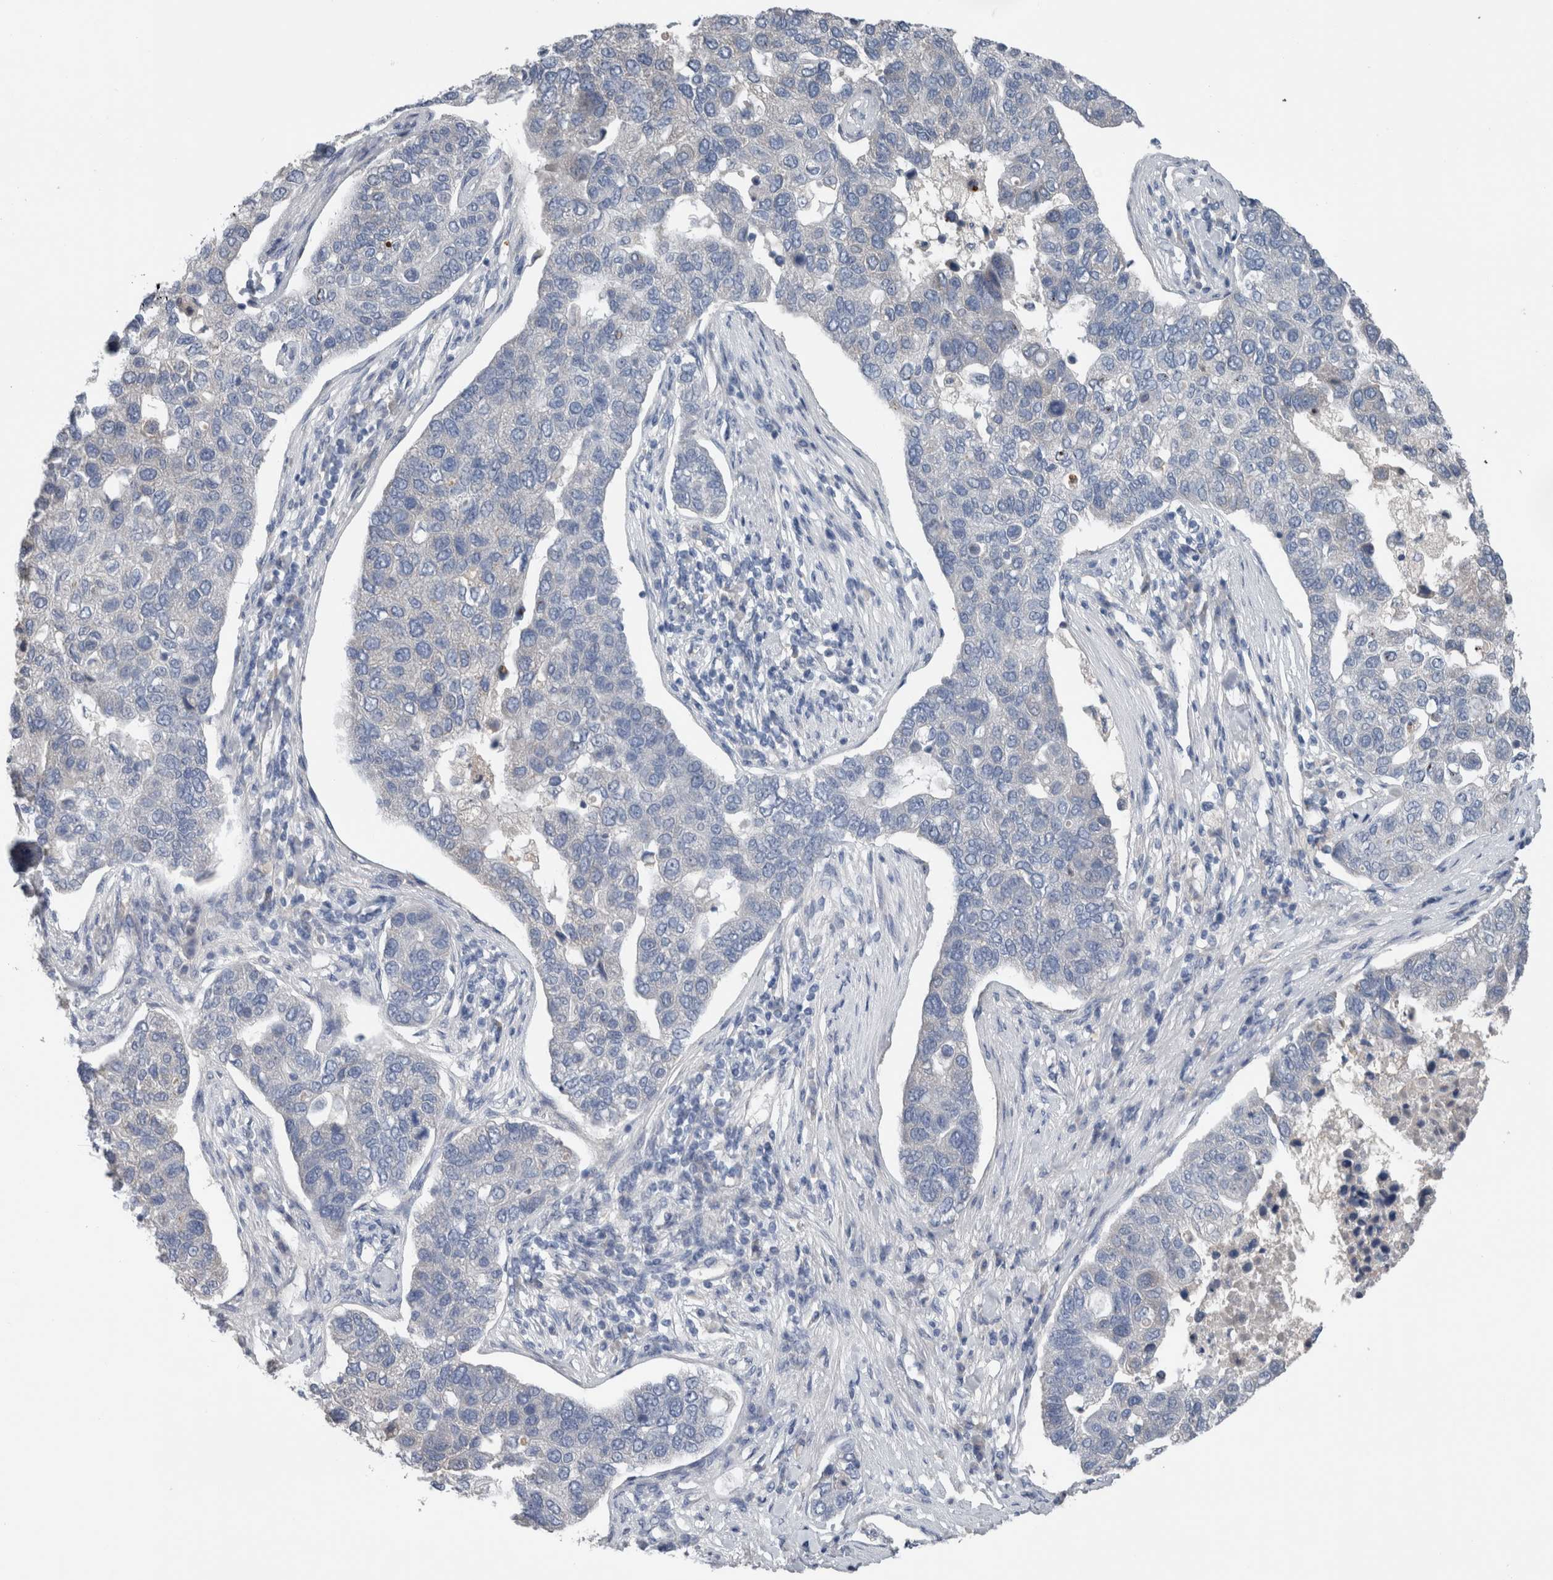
{"staining": {"intensity": "negative", "quantity": "none", "location": "none"}, "tissue": "pancreatic cancer", "cell_type": "Tumor cells", "image_type": "cancer", "snomed": [{"axis": "morphology", "description": "Adenocarcinoma, NOS"}, {"axis": "topography", "description": "Pancreas"}], "caption": "High magnification brightfield microscopy of pancreatic cancer stained with DAB (brown) and counterstained with hematoxylin (blue): tumor cells show no significant staining. The staining was performed using DAB to visualize the protein expression in brown, while the nuclei were stained in blue with hematoxylin (Magnification: 20x).", "gene": "CRNN", "patient": {"sex": "female", "age": 61}}